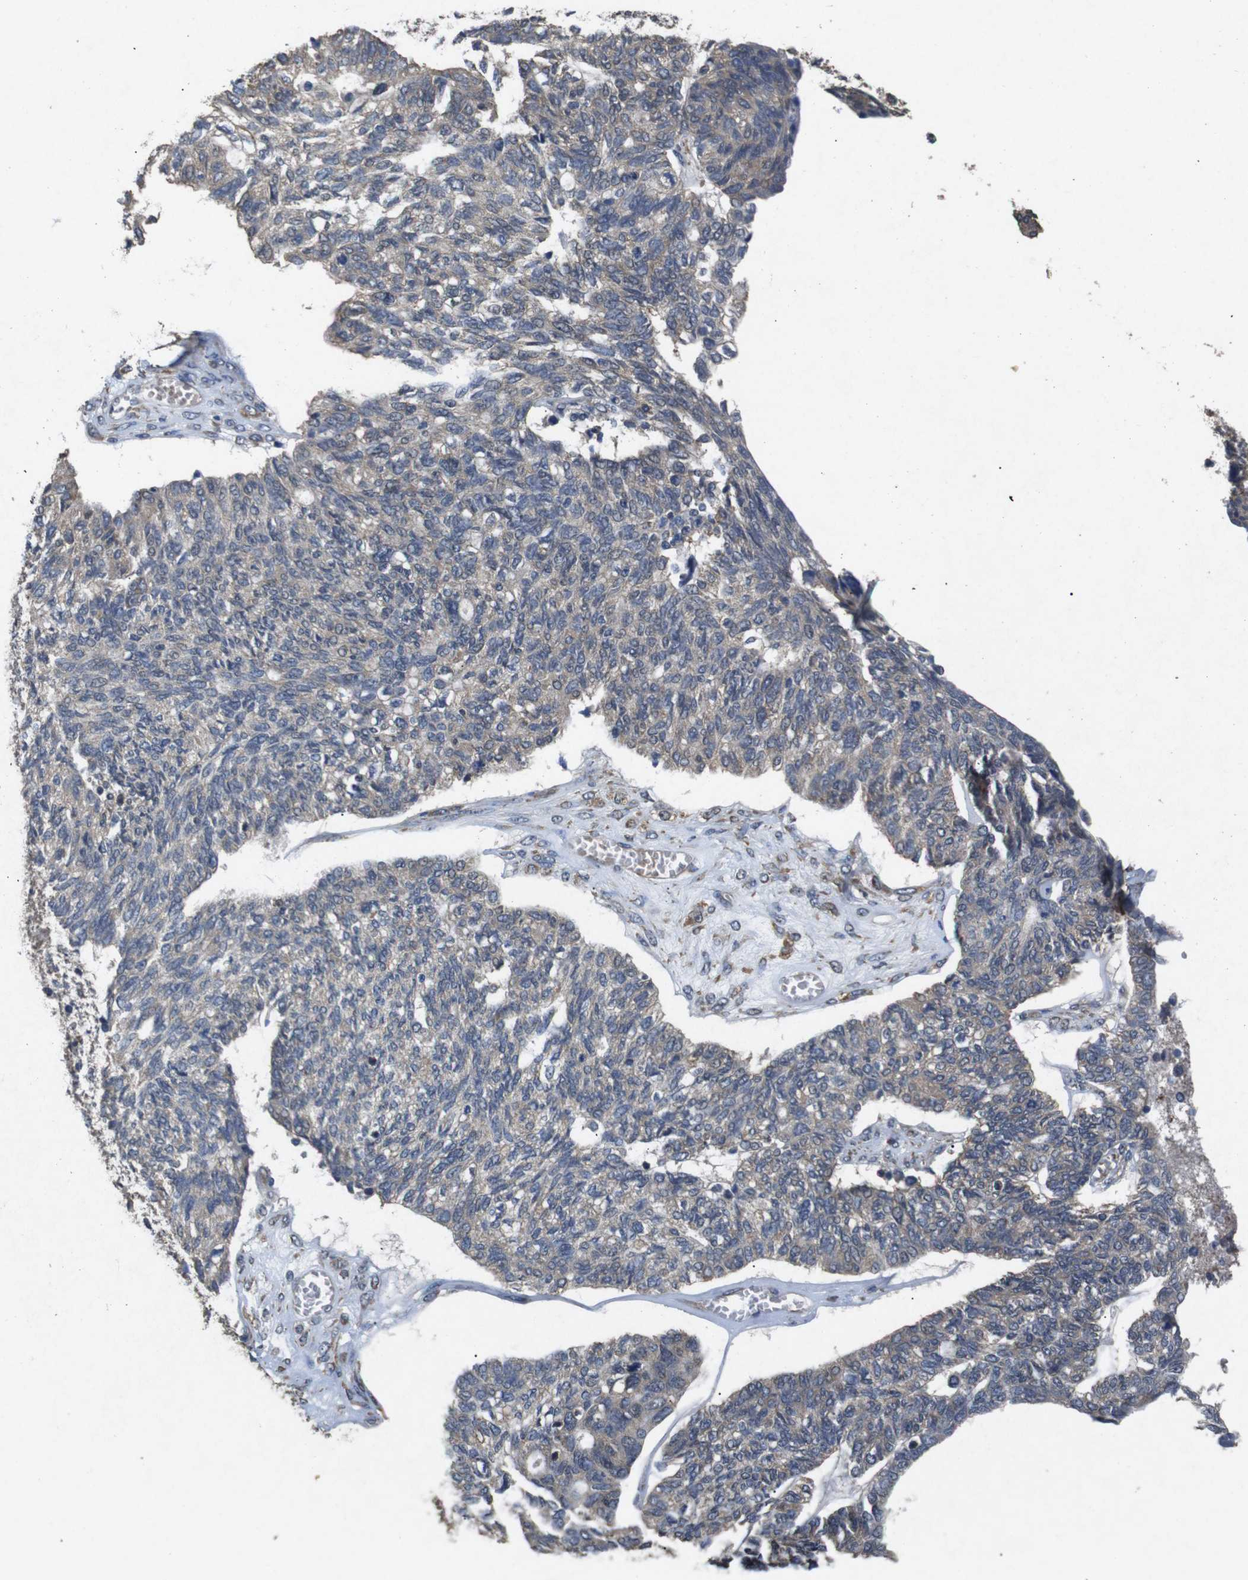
{"staining": {"intensity": "weak", "quantity": ">75%", "location": "cytoplasmic/membranous"}, "tissue": "ovarian cancer", "cell_type": "Tumor cells", "image_type": "cancer", "snomed": [{"axis": "morphology", "description": "Cystadenocarcinoma, serous, NOS"}, {"axis": "topography", "description": "Ovary"}], "caption": "Weak cytoplasmic/membranous staining is identified in about >75% of tumor cells in ovarian cancer (serous cystadenocarcinoma).", "gene": "BNIP3", "patient": {"sex": "female", "age": 79}}